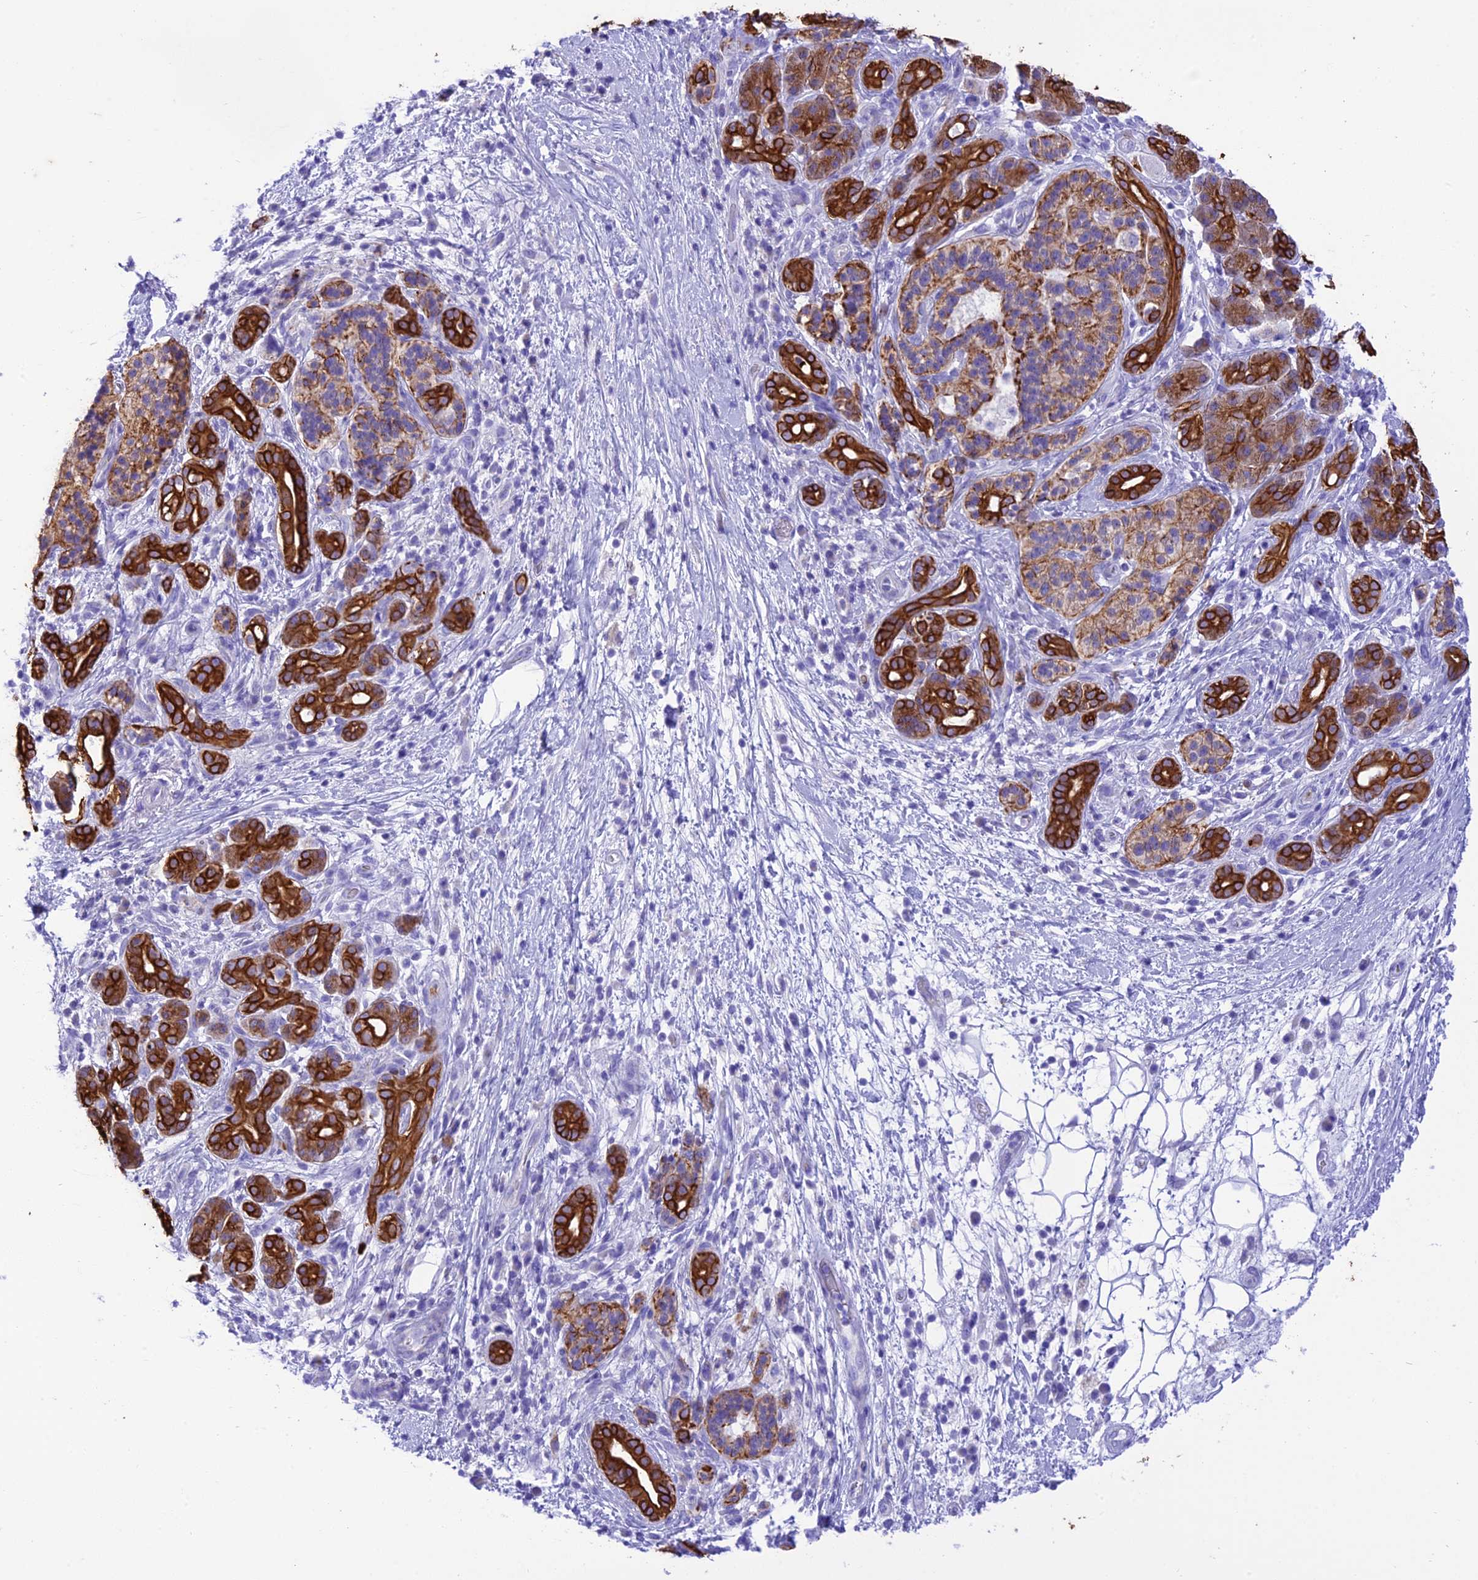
{"staining": {"intensity": "strong", "quantity": ">75%", "location": "cytoplasmic/membranous"}, "tissue": "pancreatic cancer", "cell_type": "Tumor cells", "image_type": "cancer", "snomed": [{"axis": "morphology", "description": "Adenocarcinoma, NOS"}, {"axis": "topography", "description": "Pancreas"}], "caption": "Pancreatic cancer stained with a brown dye exhibits strong cytoplasmic/membranous positive positivity in approximately >75% of tumor cells.", "gene": "VPS52", "patient": {"sex": "male", "age": 78}}